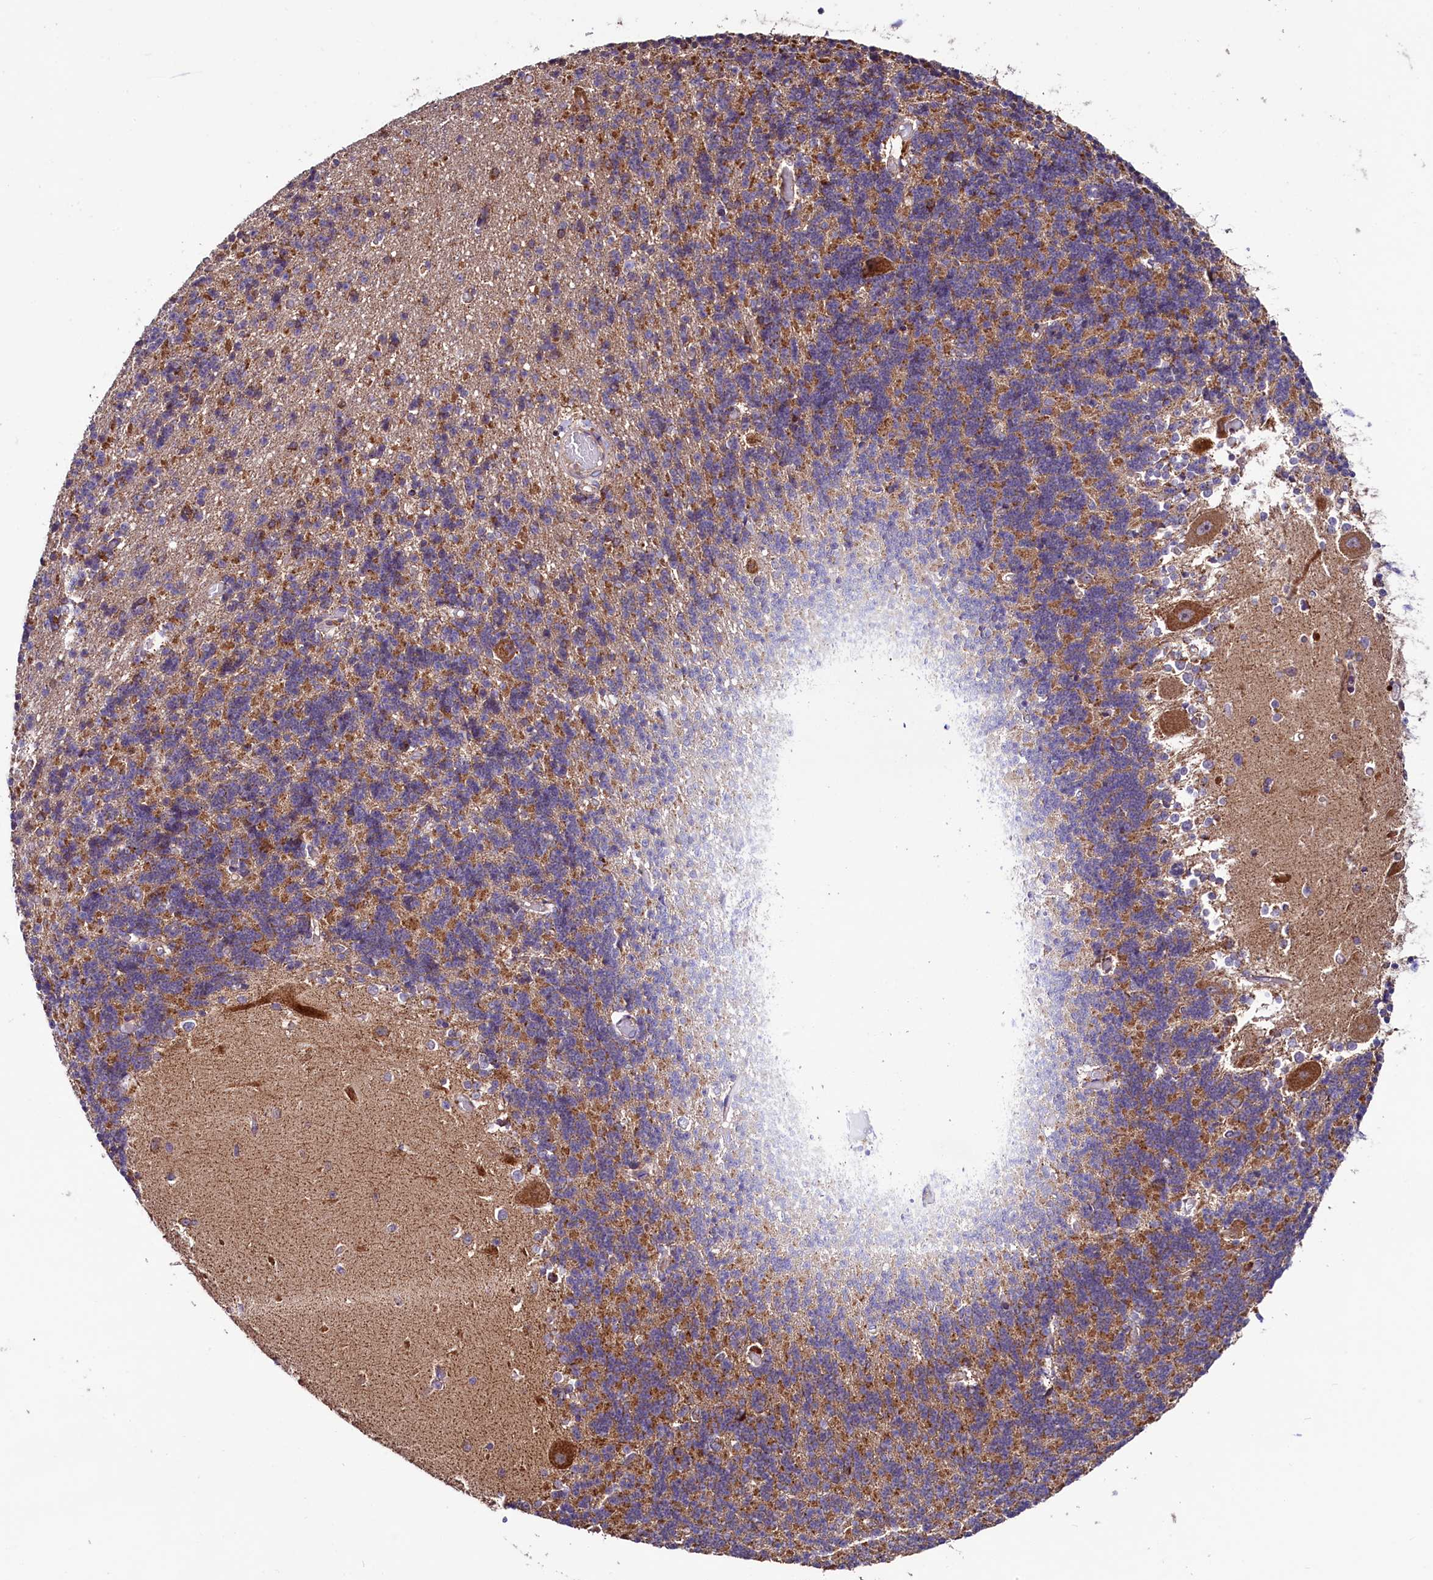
{"staining": {"intensity": "moderate", "quantity": ">75%", "location": "cytoplasmic/membranous"}, "tissue": "cerebellum", "cell_type": "Cells in granular layer", "image_type": "normal", "snomed": [{"axis": "morphology", "description": "Normal tissue, NOS"}, {"axis": "topography", "description": "Cerebellum"}], "caption": "Cerebellum stained with a brown dye demonstrates moderate cytoplasmic/membranous positive staining in approximately >75% of cells in granular layer.", "gene": "STARD5", "patient": {"sex": "male", "age": 37}}